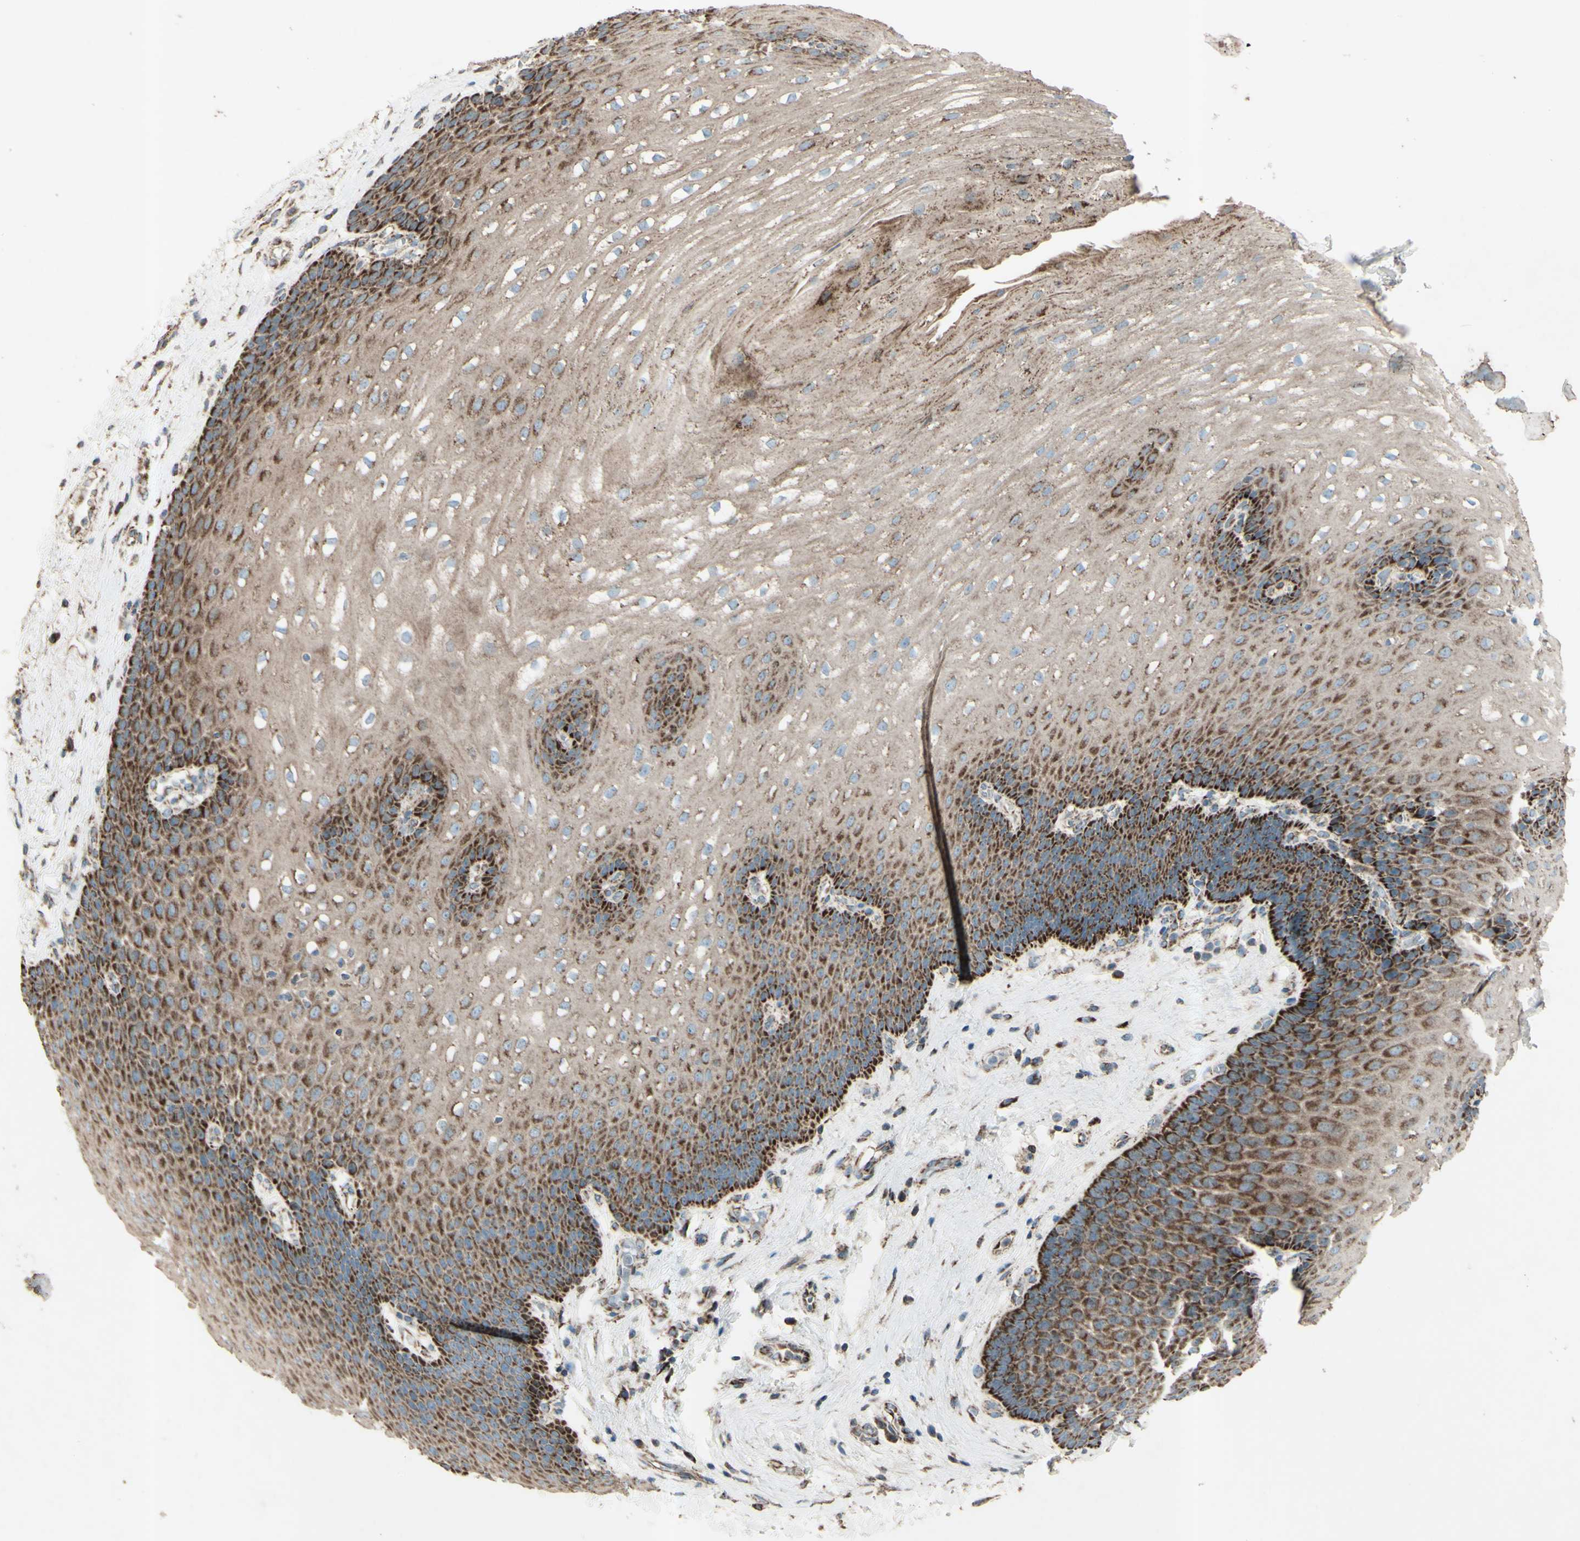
{"staining": {"intensity": "strong", "quantity": ">75%", "location": "cytoplasmic/membranous"}, "tissue": "esophagus", "cell_type": "Squamous epithelial cells", "image_type": "normal", "snomed": [{"axis": "morphology", "description": "Normal tissue, NOS"}, {"axis": "topography", "description": "Esophagus"}], "caption": "Protein staining of unremarkable esophagus shows strong cytoplasmic/membranous positivity in approximately >75% of squamous epithelial cells.", "gene": "RHOT1", "patient": {"sex": "male", "age": 48}}